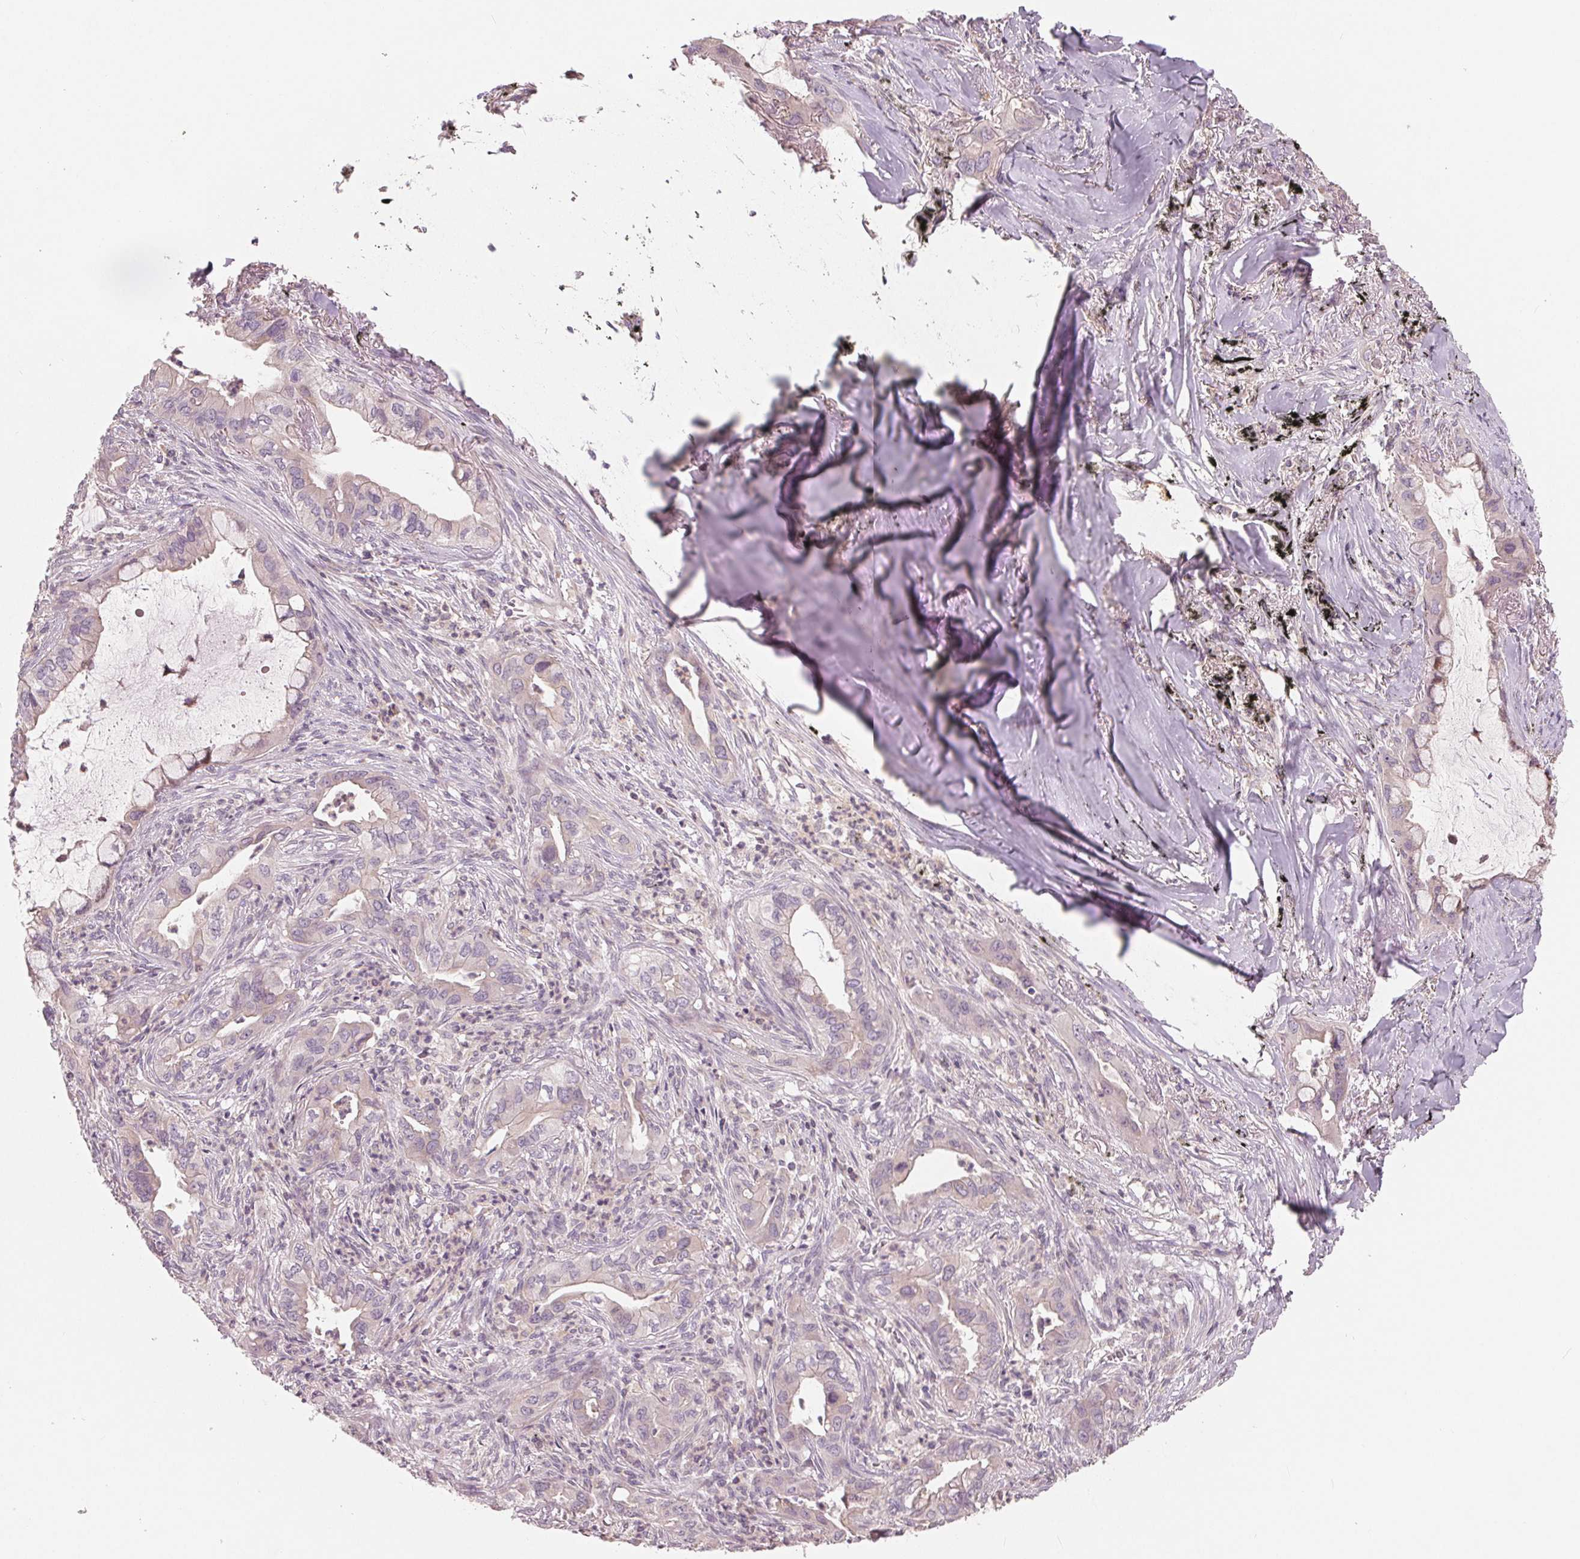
{"staining": {"intensity": "negative", "quantity": "none", "location": "none"}, "tissue": "lung cancer", "cell_type": "Tumor cells", "image_type": "cancer", "snomed": [{"axis": "morphology", "description": "Adenocarcinoma, NOS"}, {"axis": "topography", "description": "Lung"}], "caption": "Immunohistochemistry micrograph of human adenocarcinoma (lung) stained for a protein (brown), which shows no positivity in tumor cells.", "gene": "AQP8", "patient": {"sex": "male", "age": 65}}